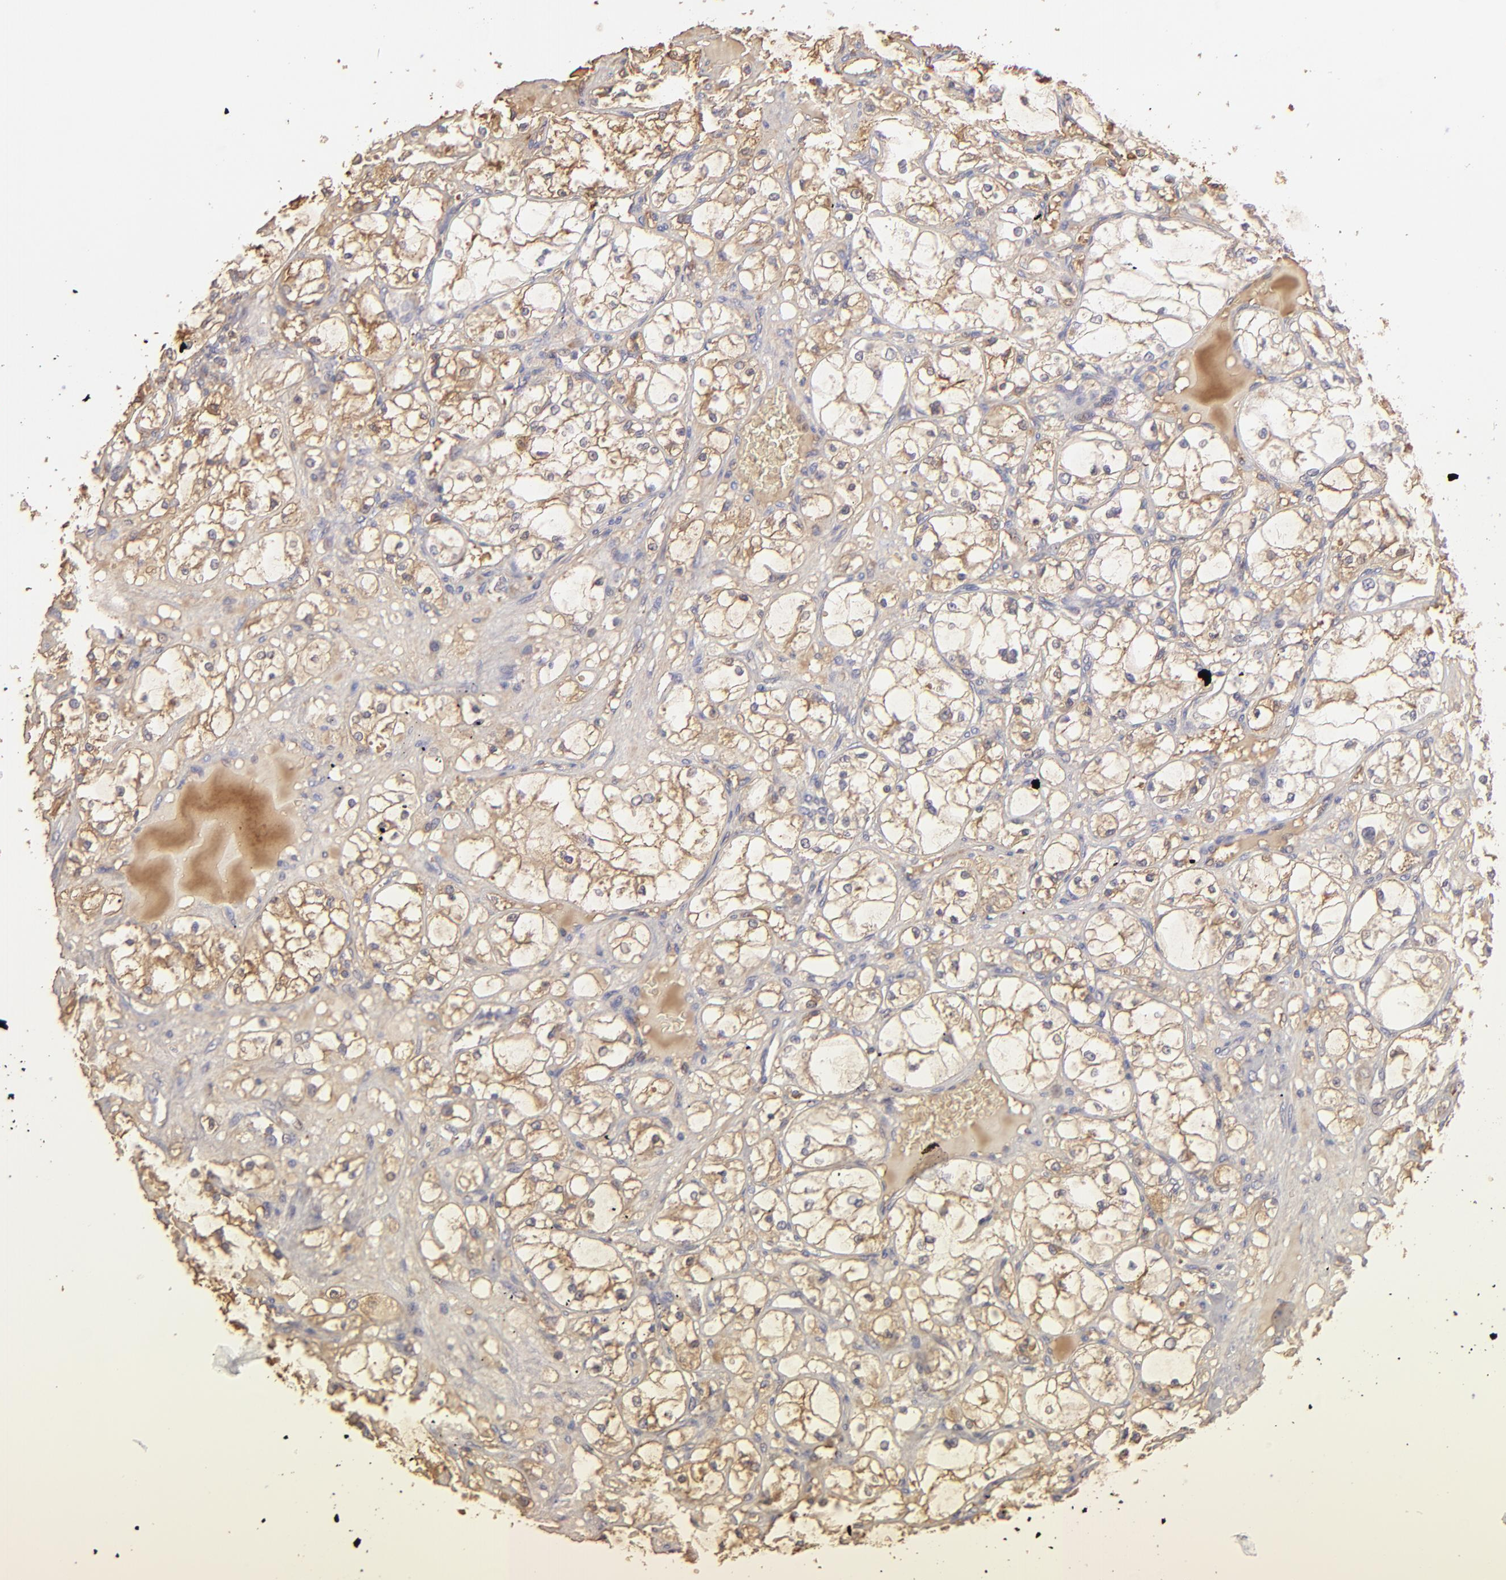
{"staining": {"intensity": "weak", "quantity": "25%-75%", "location": "cytoplasmic/membranous"}, "tissue": "renal cancer", "cell_type": "Tumor cells", "image_type": "cancer", "snomed": [{"axis": "morphology", "description": "Adenocarcinoma, NOS"}, {"axis": "topography", "description": "Kidney"}], "caption": "IHC (DAB) staining of human renal cancer (adenocarcinoma) demonstrates weak cytoplasmic/membranous protein expression in approximately 25%-75% of tumor cells.", "gene": "ABCC4", "patient": {"sex": "male", "age": 61}}